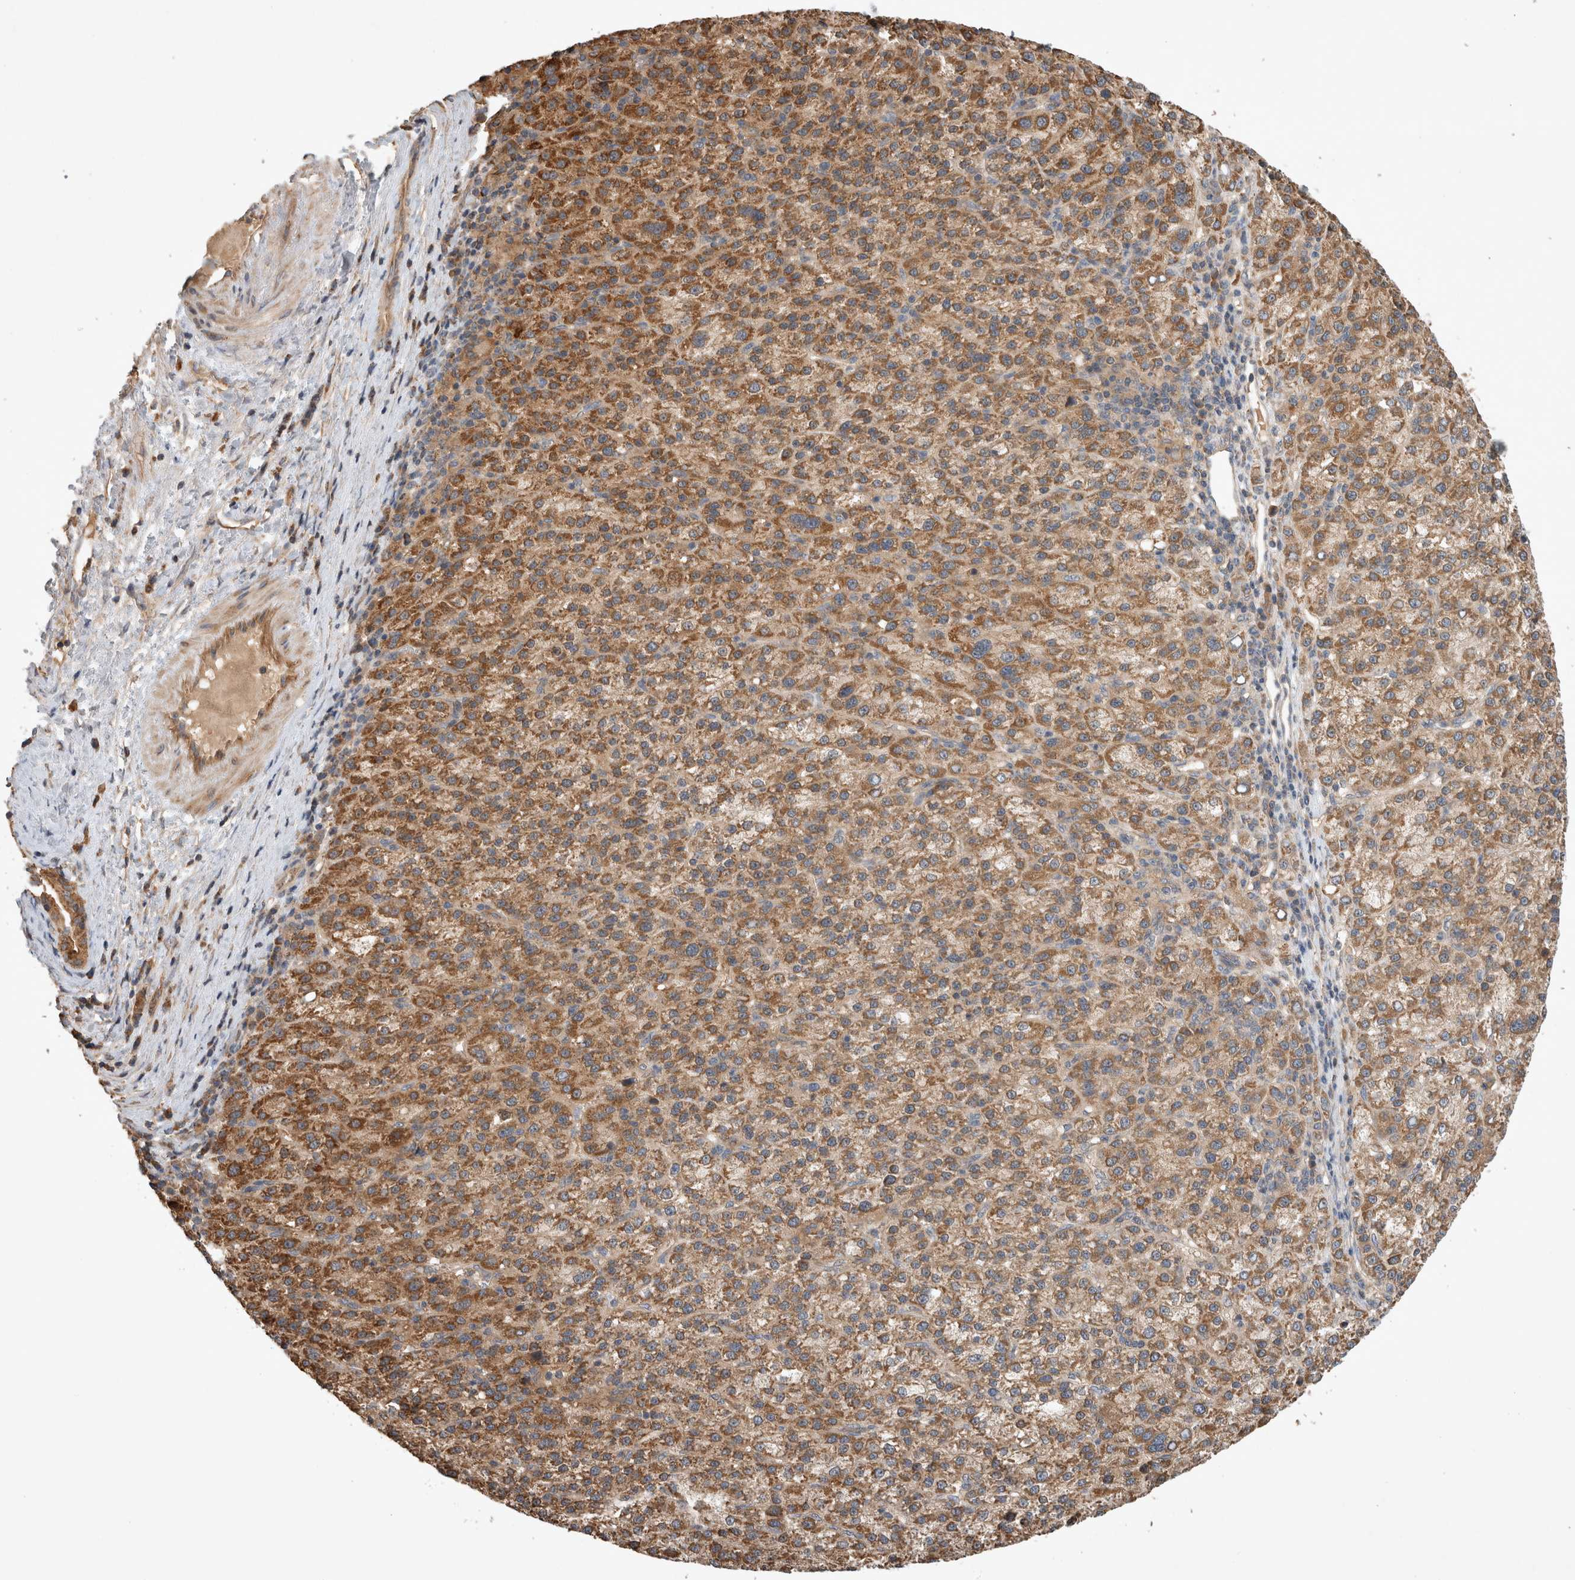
{"staining": {"intensity": "moderate", "quantity": ">75%", "location": "cytoplasmic/membranous"}, "tissue": "liver cancer", "cell_type": "Tumor cells", "image_type": "cancer", "snomed": [{"axis": "morphology", "description": "Carcinoma, Hepatocellular, NOS"}, {"axis": "topography", "description": "Liver"}], "caption": "Human liver cancer (hepatocellular carcinoma) stained with a brown dye demonstrates moderate cytoplasmic/membranous positive staining in about >75% of tumor cells.", "gene": "SERAC1", "patient": {"sex": "female", "age": 58}}